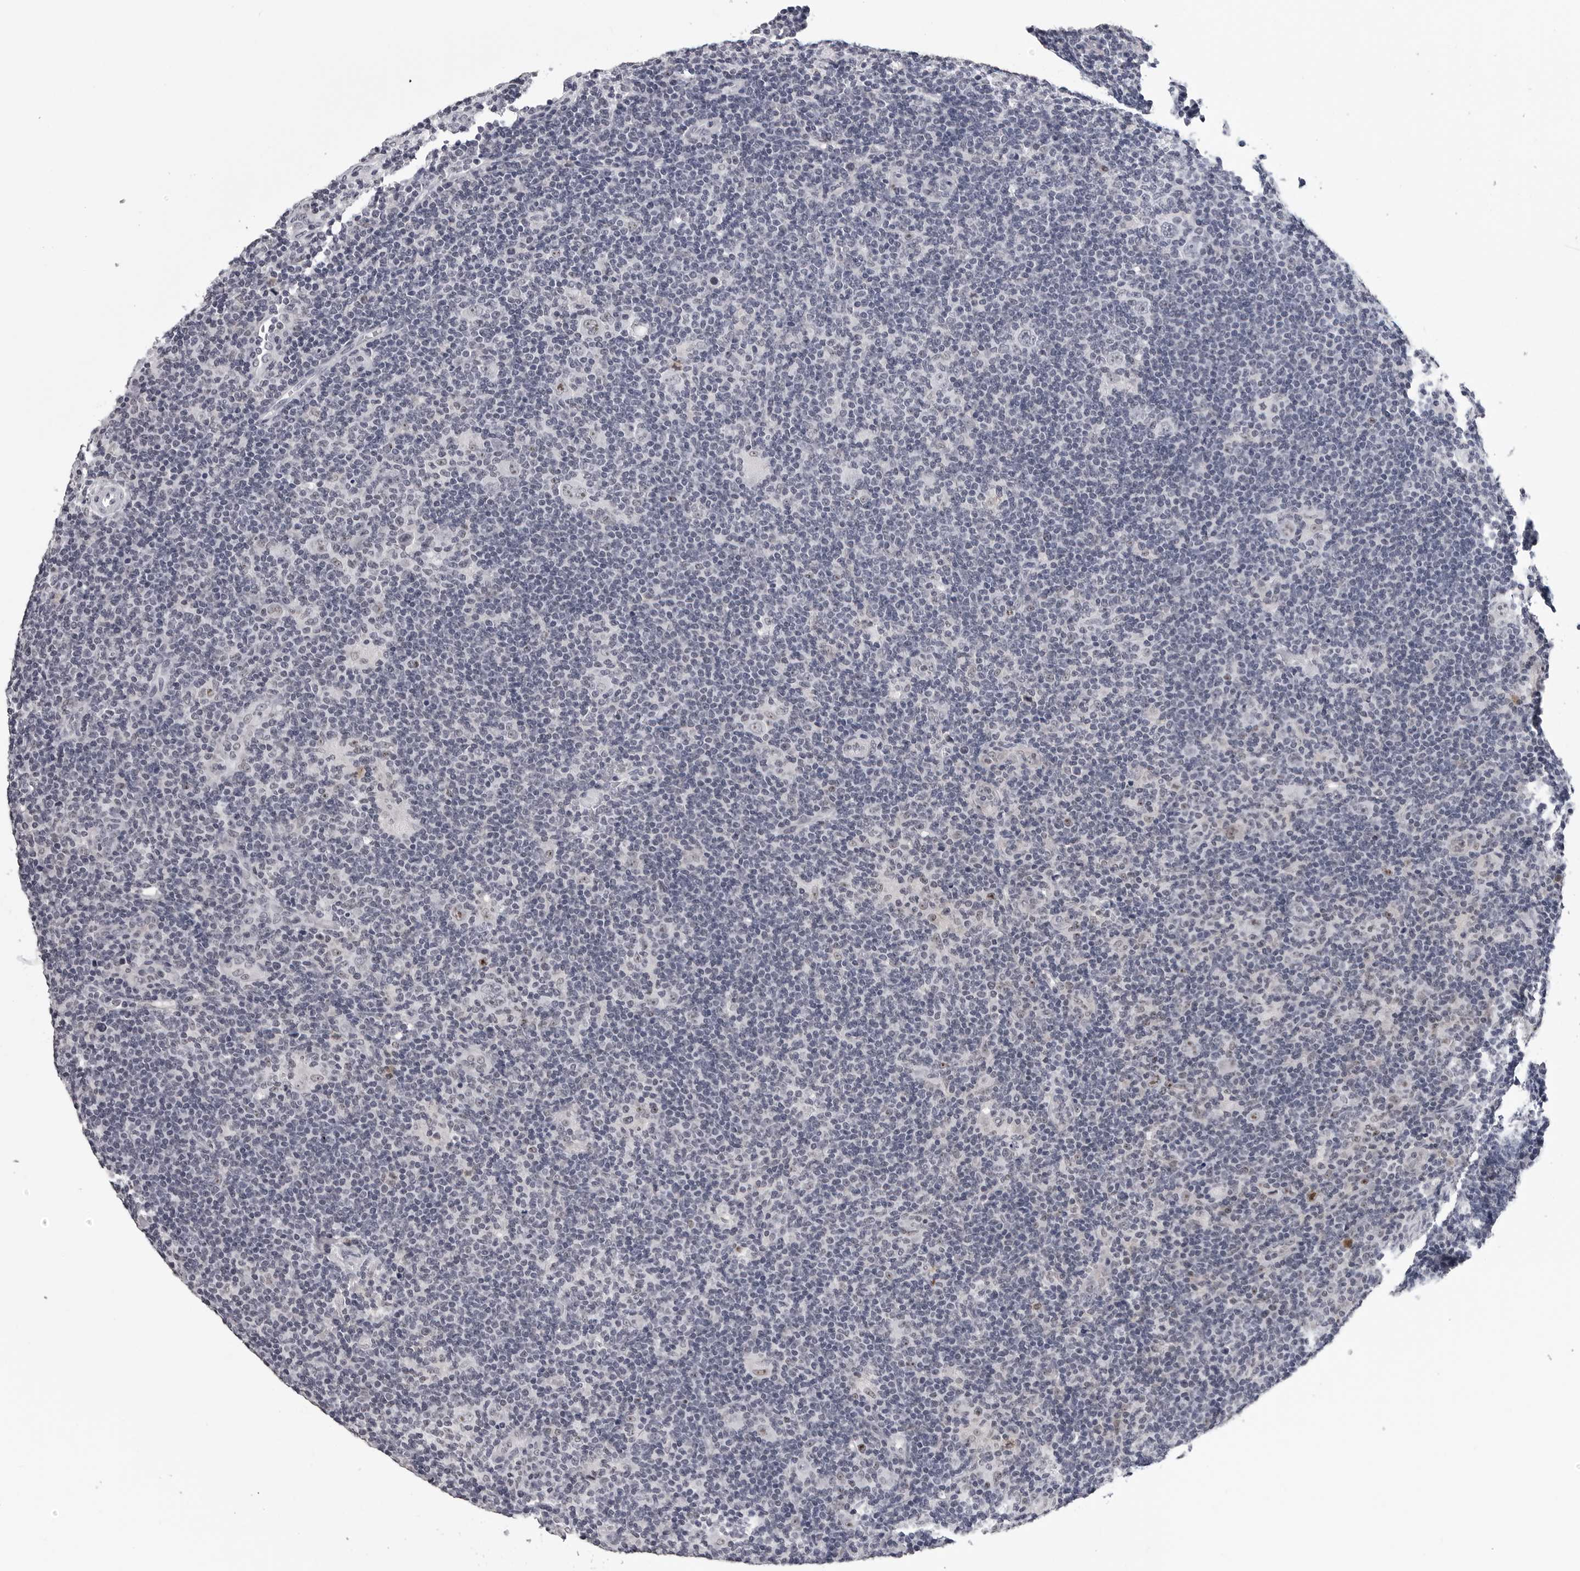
{"staining": {"intensity": "moderate", "quantity": "25%-75%", "location": "nuclear"}, "tissue": "lymphoma", "cell_type": "Tumor cells", "image_type": "cancer", "snomed": [{"axis": "morphology", "description": "Hodgkin's disease, NOS"}, {"axis": "topography", "description": "Lymph node"}], "caption": "Immunohistochemistry (IHC) photomicrograph of human lymphoma stained for a protein (brown), which demonstrates medium levels of moderate nuclear positivity in approximately 25%-75% of tumor cells.", "gene": "GNL2", "patient": {"sex": "female", "age": 57}}